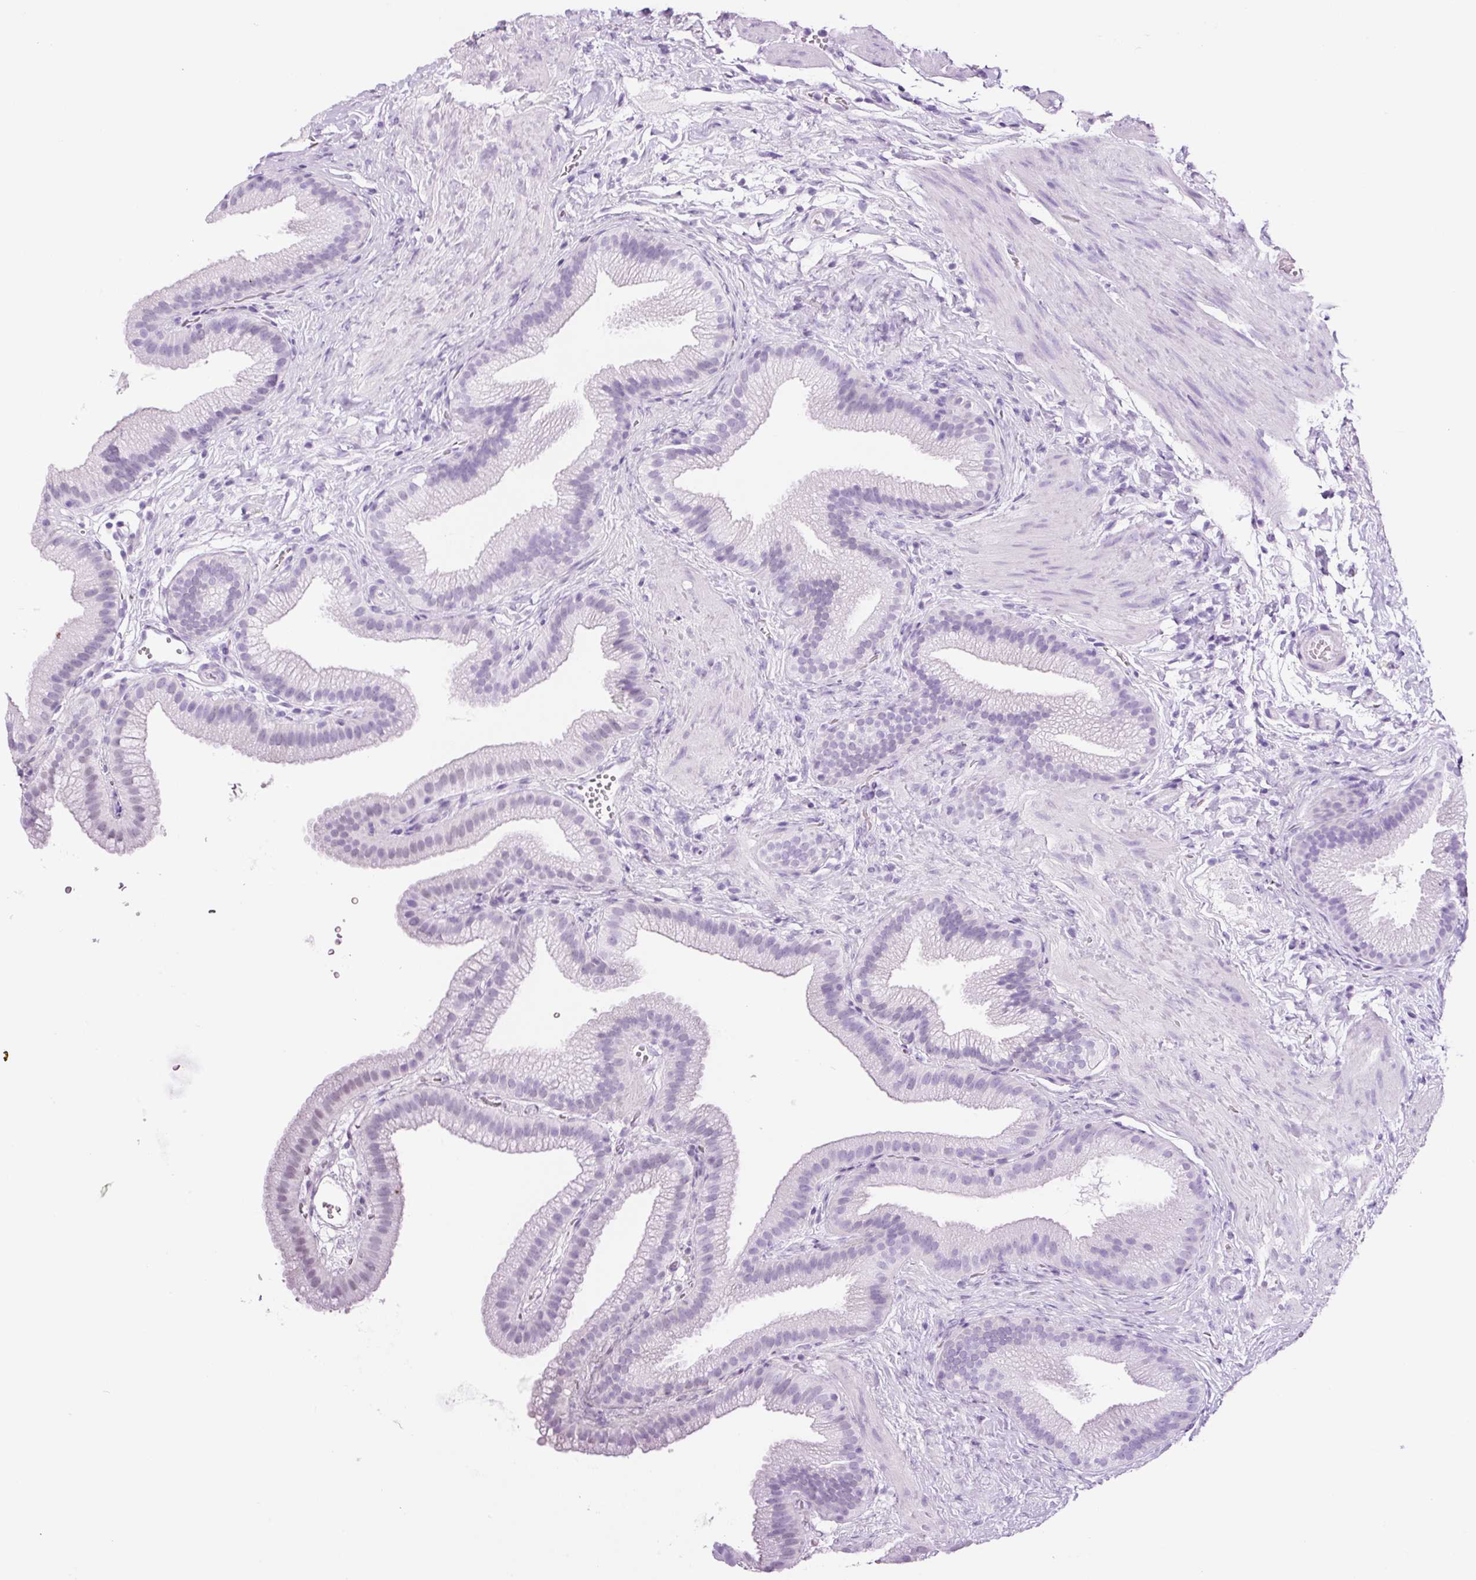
{"staining": {"intensity": "negative", "quantity": "none", "location": "none"}, "tissue": "gallbladder", "cell_type": "Glandular cells", "image_type": "normal", "snomed": [{"axis": "morphology", "description": "Normal tissue, NOS"}, {"axis": "topography", "description": "Gallbladder"}], "caption": "DAB (3,3'-diaminobenzidine) immunohistochemical staining of unremarkable gallbladder exhibits no significant expression in glandular cells. Brightfield microscopy of immunohistochemistry stained with DAB (brown) and hematoxylin (blue), captured at high magnification.", "gene": "ADSS1", "patient": {"sex": "female", "age": 63}}